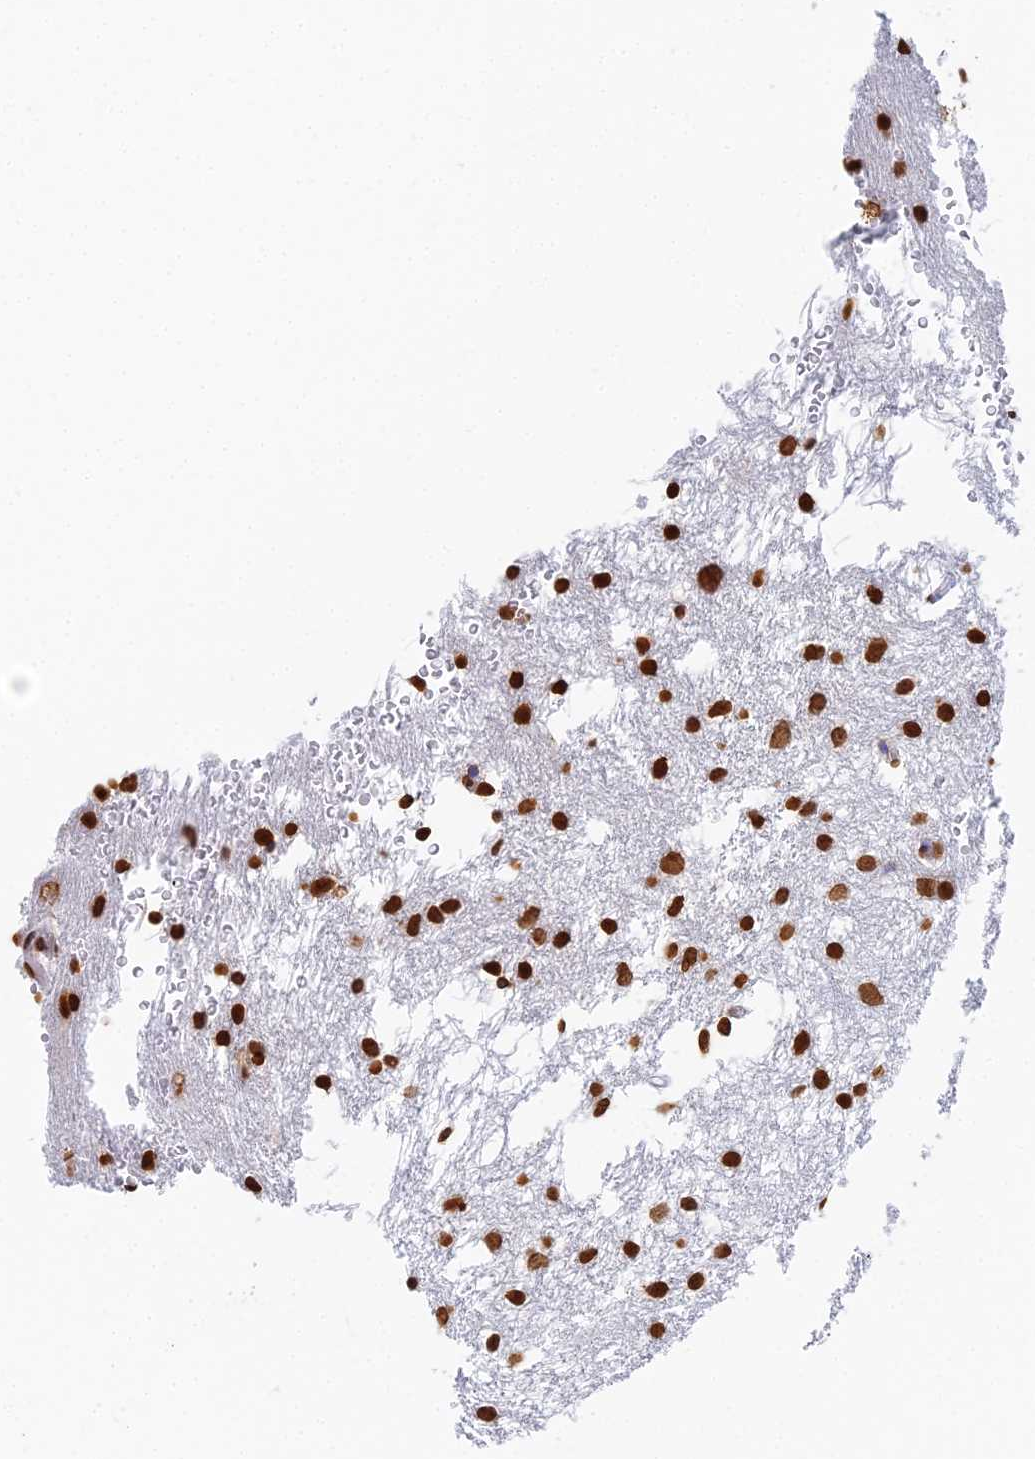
{"staining": {"intensity": "strong", "quantity": ">75%", "location": "nuclear"}, "tissue": "glioma", "cell_type": "Tumor cells", "image_type": "cancer", "snomed": [{"axis": "morphology", "description": "Glioma, malignant, High grade"}, {"axis": "topography", "description": "Cerebral cortex"}], "caption": "Immunohistochemistry (IHC) histopathology image of human glioma stained for a protein (brown), which demonstrates high levels of strong nuclear staining in approximately >75% of tumor cells.", "gene": "GBP3", "patient": {"sex": "female", "age": 36}}